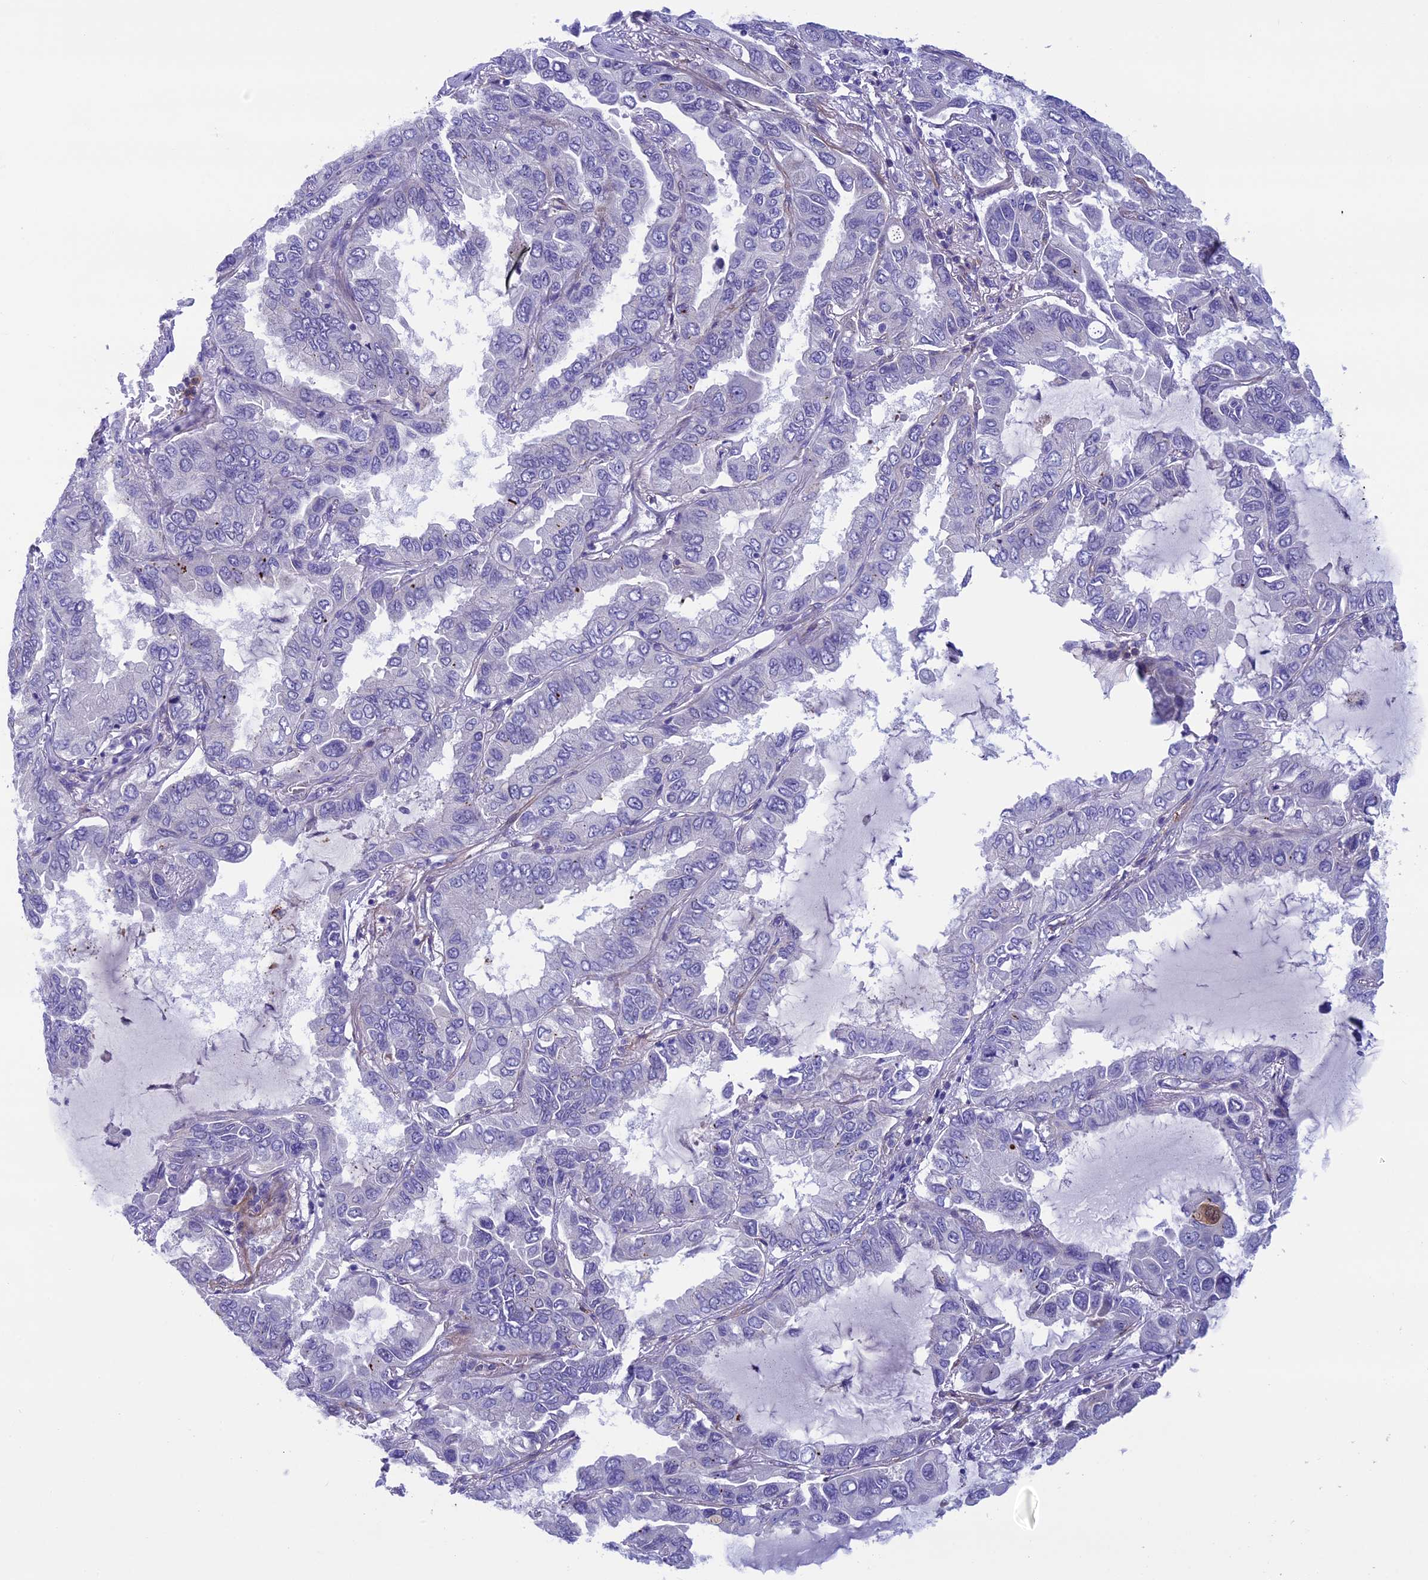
{"staining": {"intensity": "negative", "quantity": "none", "location": "none"}, "tissue": "lung cancer", "cell_type": "Tumor cells", "image_type": "cancer", "snomed": [{"axis": "morphology", "description": "Adenocarcinoma, NOS"}, {"axis": "topography", "description": "Lung"}], "caption": "Immunohistochemistry (IHC) of lung adenocarcinoma exhibits no expression in tumor cells. (Brightfield microscopy of DAB IHC at high magnification).", "gene": "LOXL1", "patient": {"sex": "male", "age": 64}}